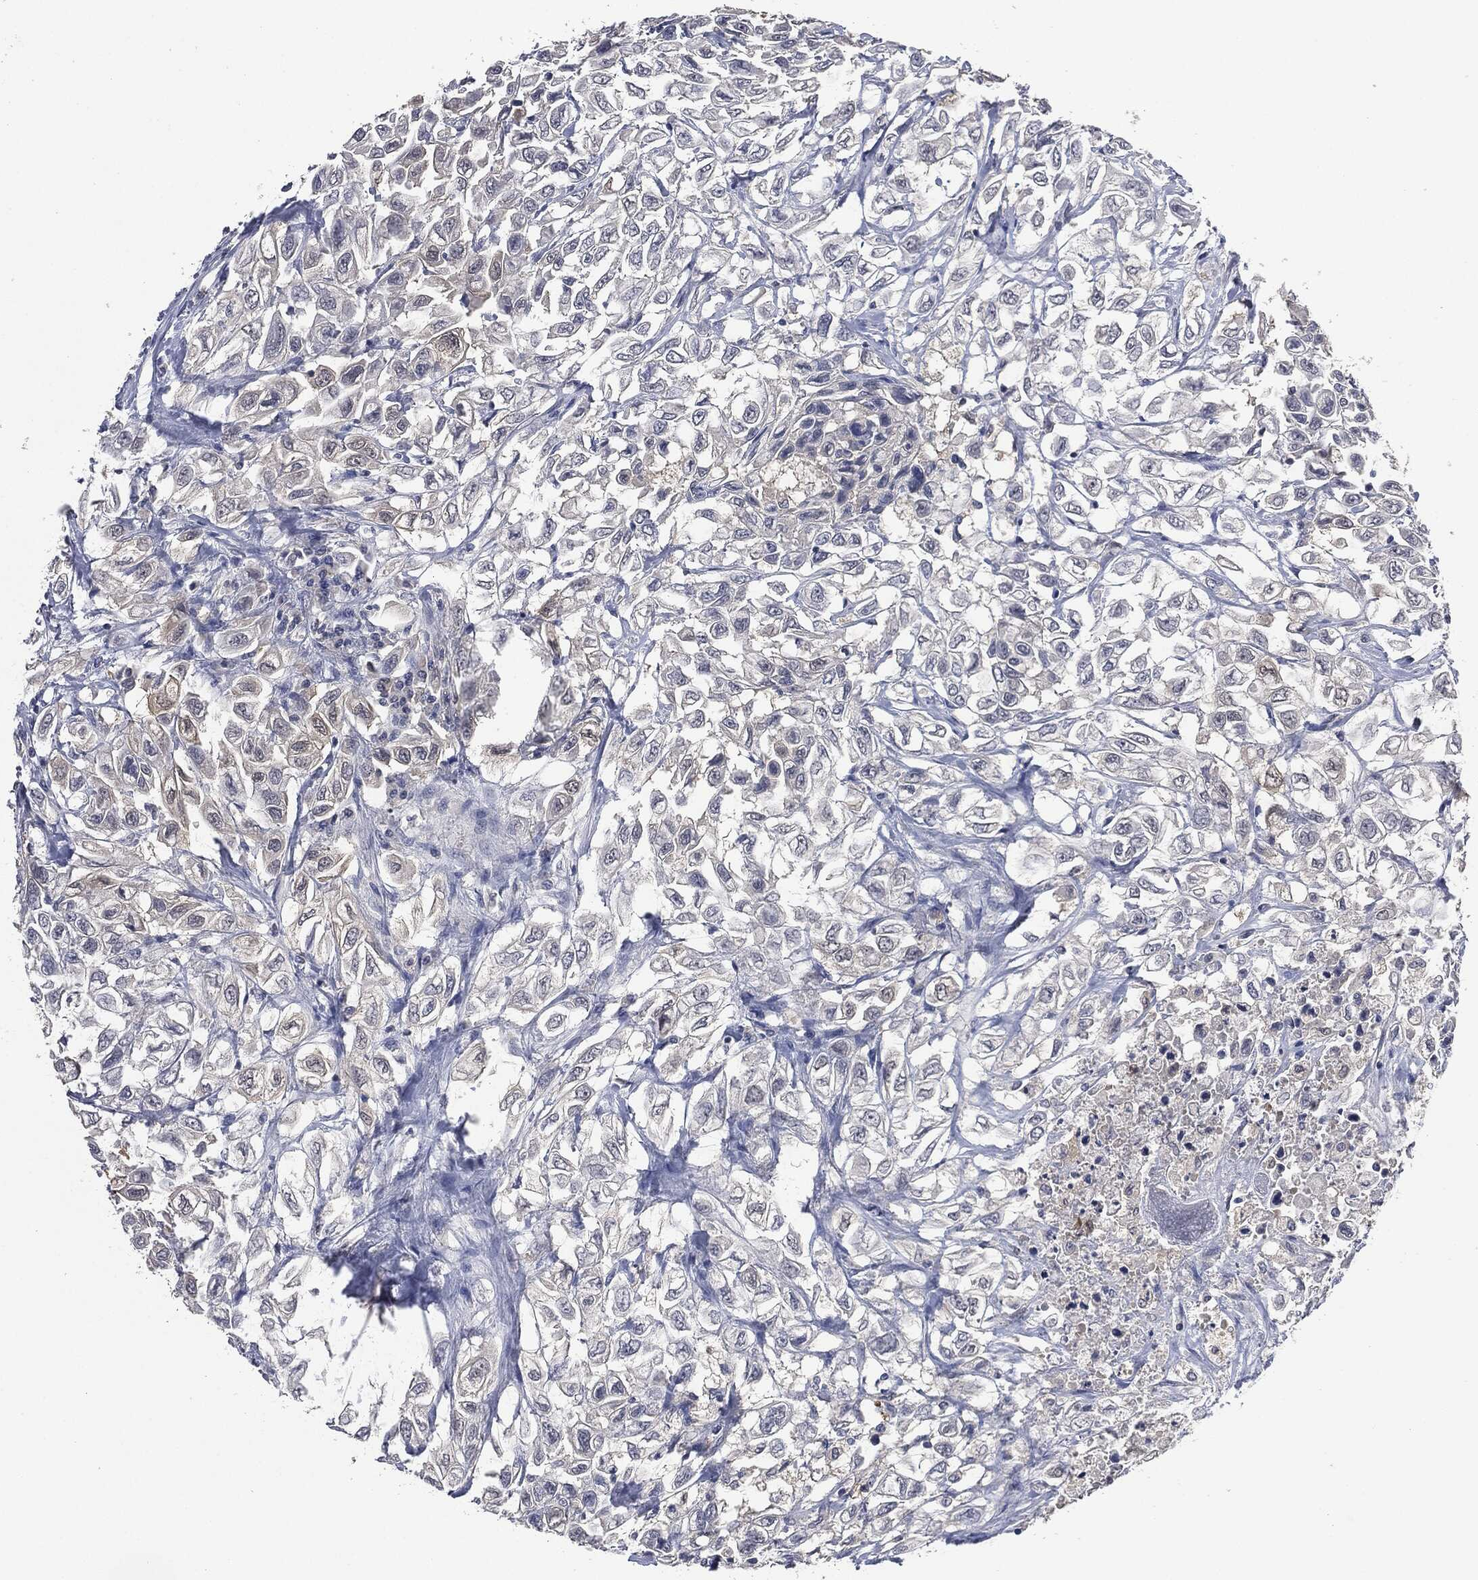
{"staining": {"intensity": "strong", "quantity": "<25%", "location": "cytoplasmic/membranous,nuclear"}, "tissue": "urothelial cancer", "cell_type": "Tumor cells", "image_type": "cancer", "snomed": [{"axis": "morphology", "description": "Urothelial carcinoma, High grade"}, {"axis": "topography", "description": "Urinary bladder"}], "caption": "A brown stain highlights strong cytoplasmic/membranous and nuclear expression of a protein in high-grade urothelial carcinoma tumor cells.", "gene": "IL1RN", "patient": {"sex": "female", "age": 56}}